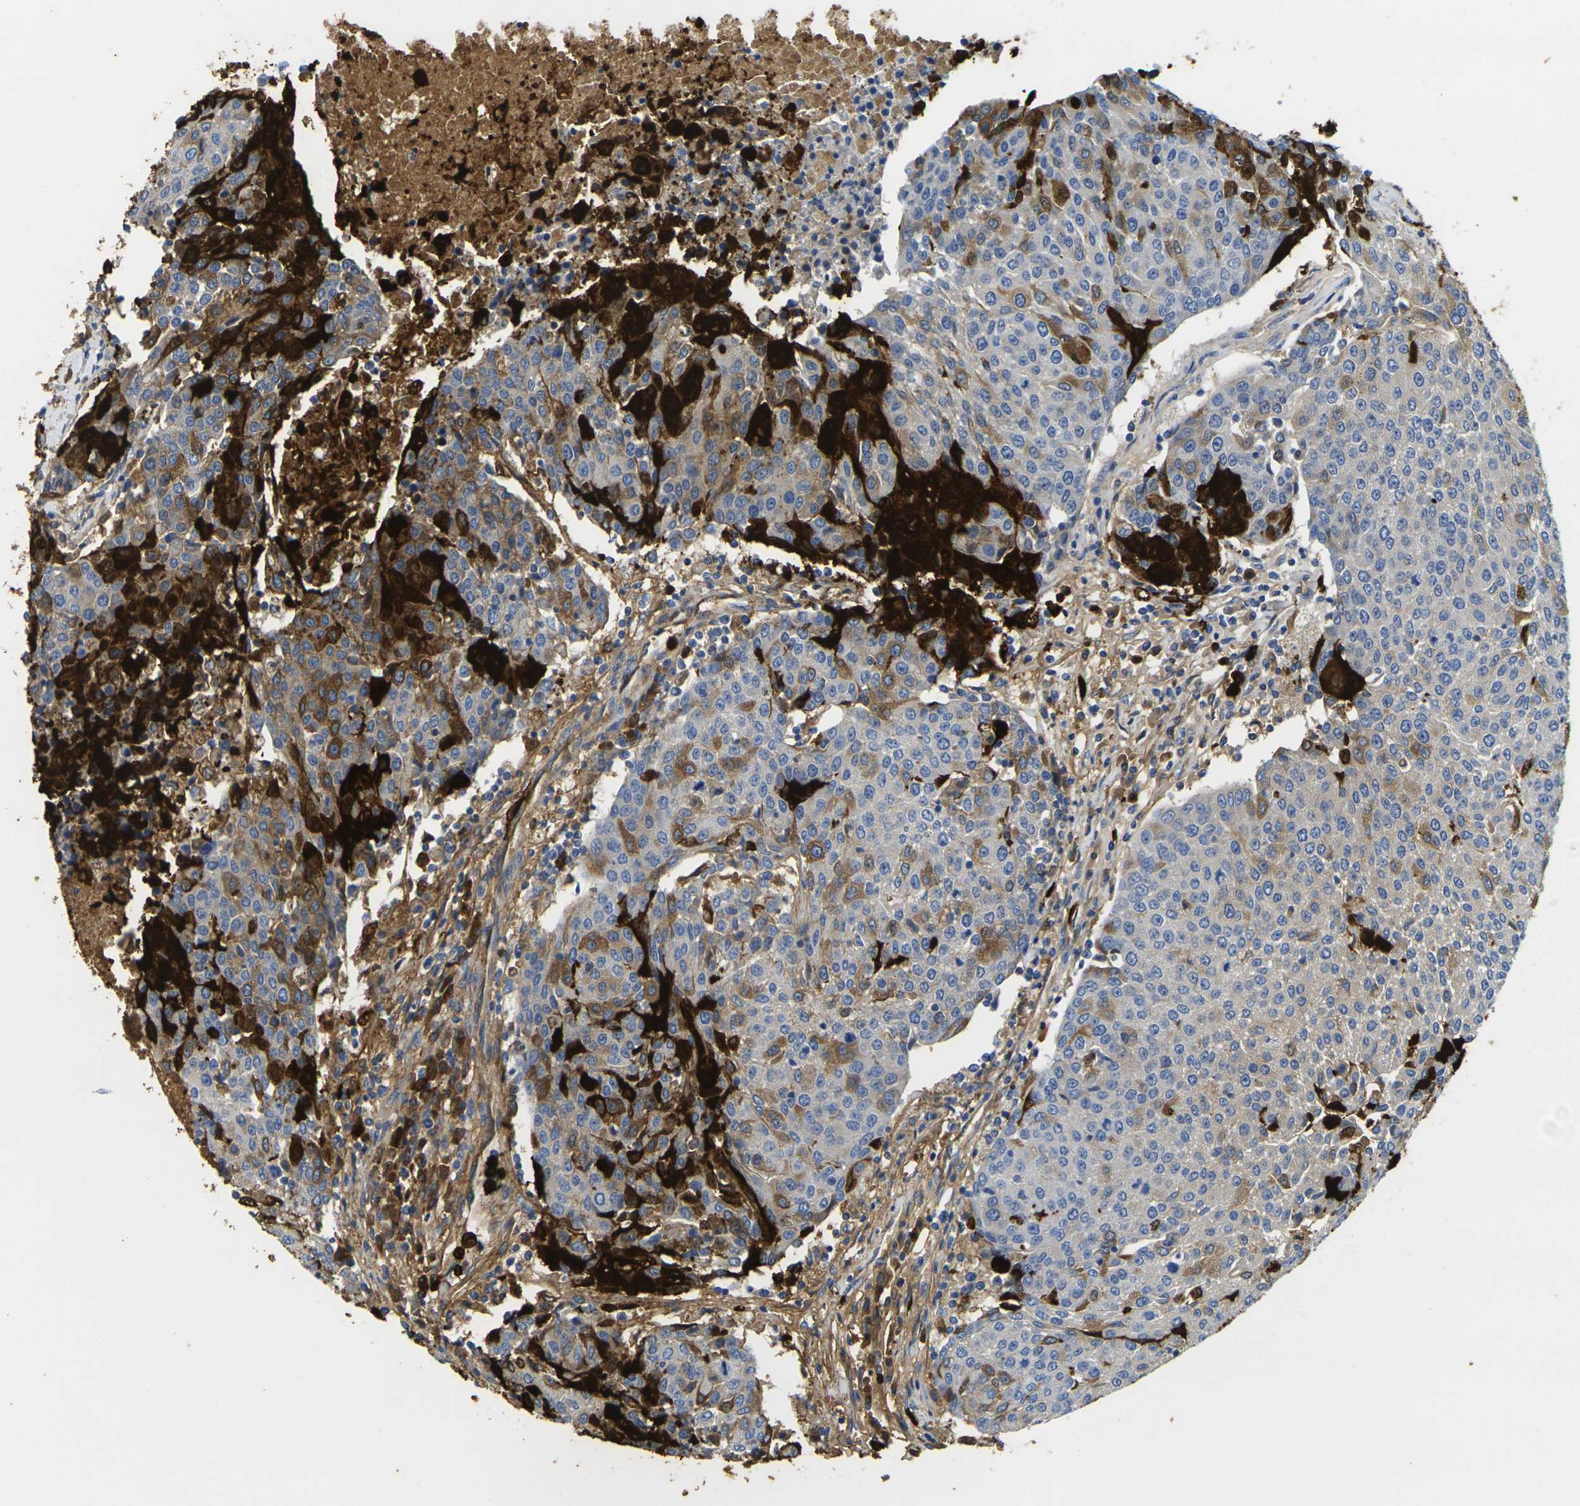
{"staining": {"intensity": "strong", "quantity": "25%-75%", "location": "cytoplasmic/membranous,nuclear"}, "tissue": "urothelial cancer", "cell_type": "Tumor cells", "image_type": "cancer", "snomed": [{"axis": "morphology", "description": "Urothelial carcinoma, High grade"}, {"axis": "topography", "description": "Urinary bladder"}], "caption": "A micrograph of urothelial cancer stained for a protein exhibits strong cytoplasmic/membranous and nuclear brown staining in tumor cells.", "gene": "S100A9", "patient": {"sex": "female", "age": 85}}